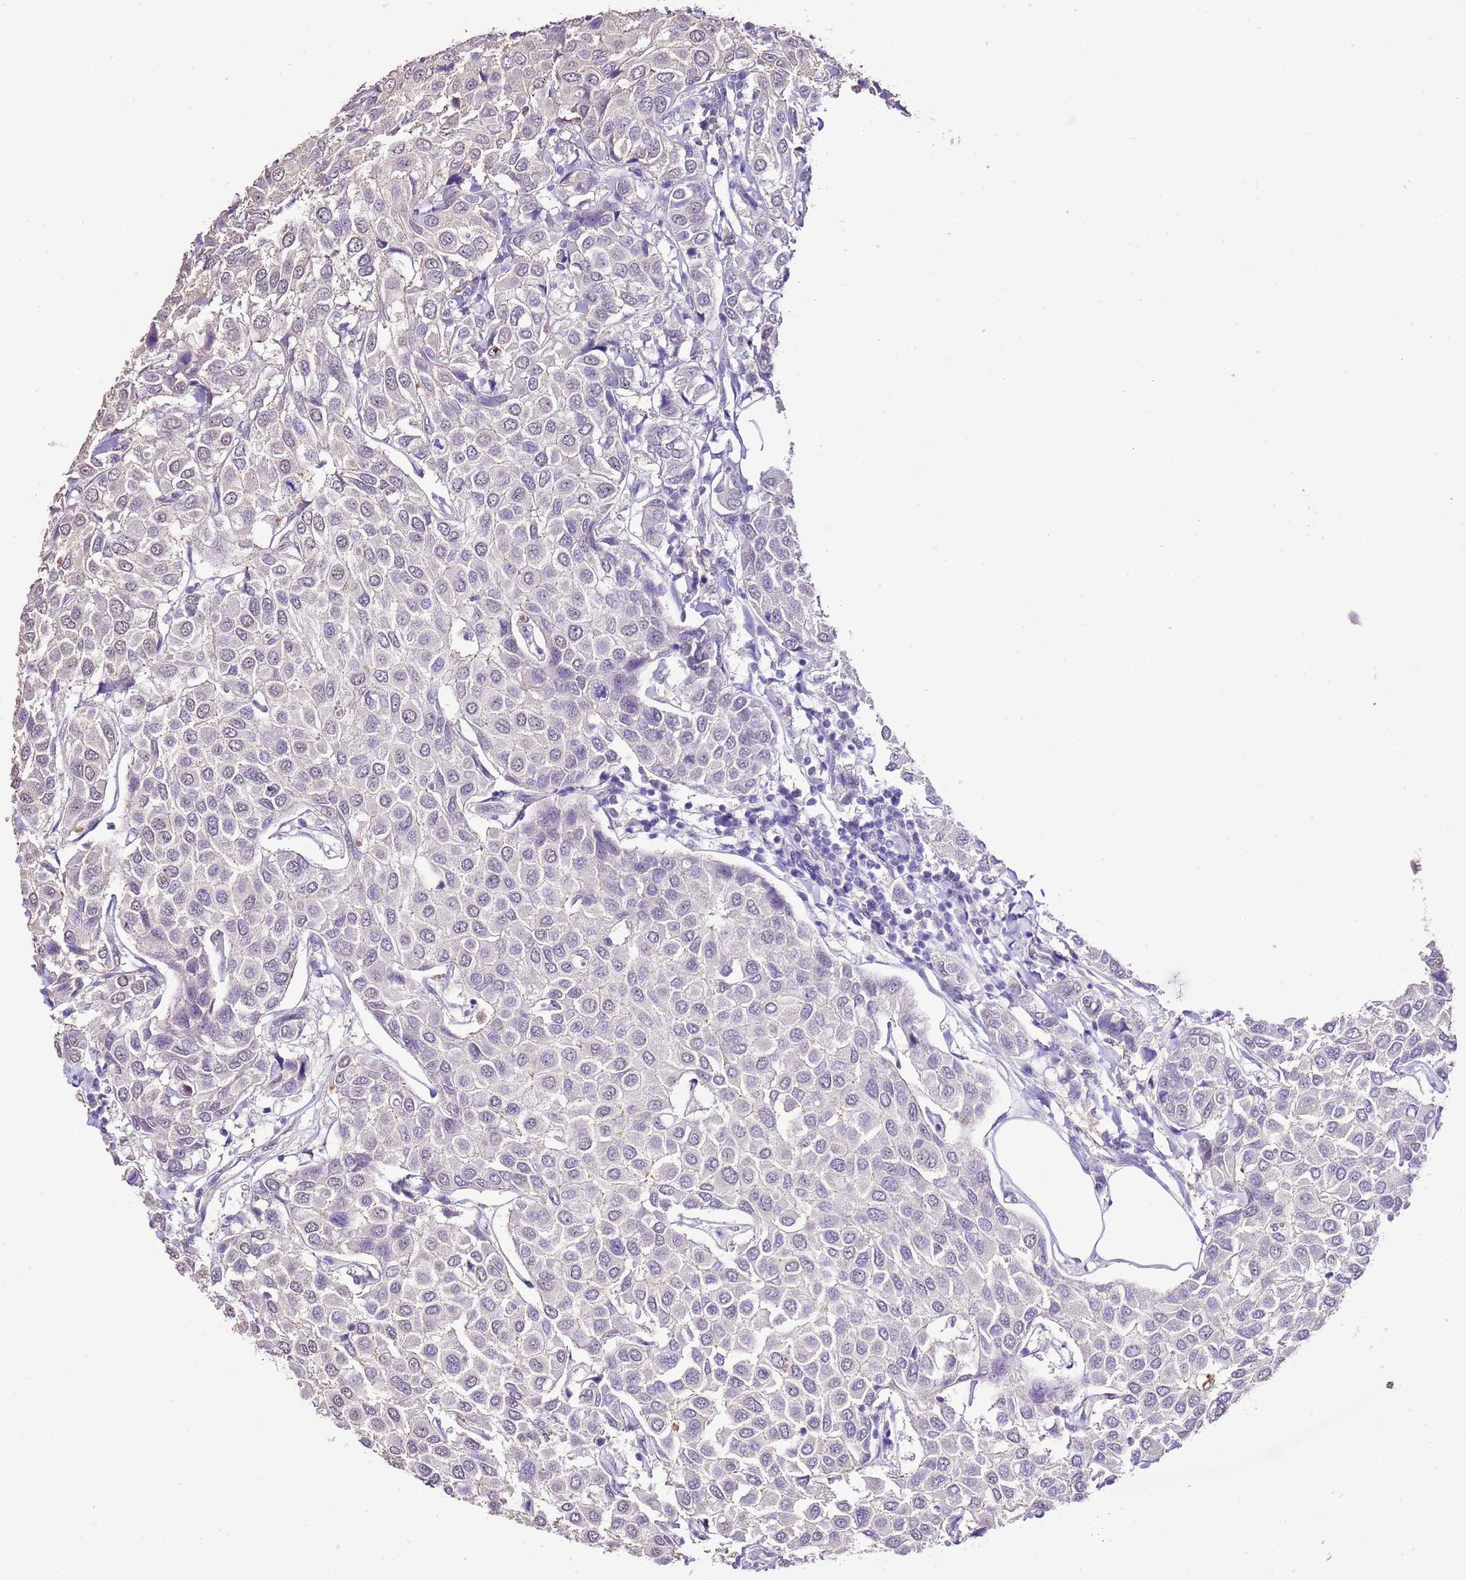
{"staining": {"intensity": "negative", "quantity": "none", "location": "none"}, "tissue": "breast cancer", "cell_type": "Tumor cells", "image_type": "cancer", "snomed": [{"axis": "morphology", "description": "Duct carcinoma"}, {"axis": "topography", "description": "Breast"}], "caption": "Tumor cells are negative for brown protein staining in breast cancer (invasive ductal carcinoma).", "gene": "IZUMO4", "patient": {"sex": "female", "age": 55}}